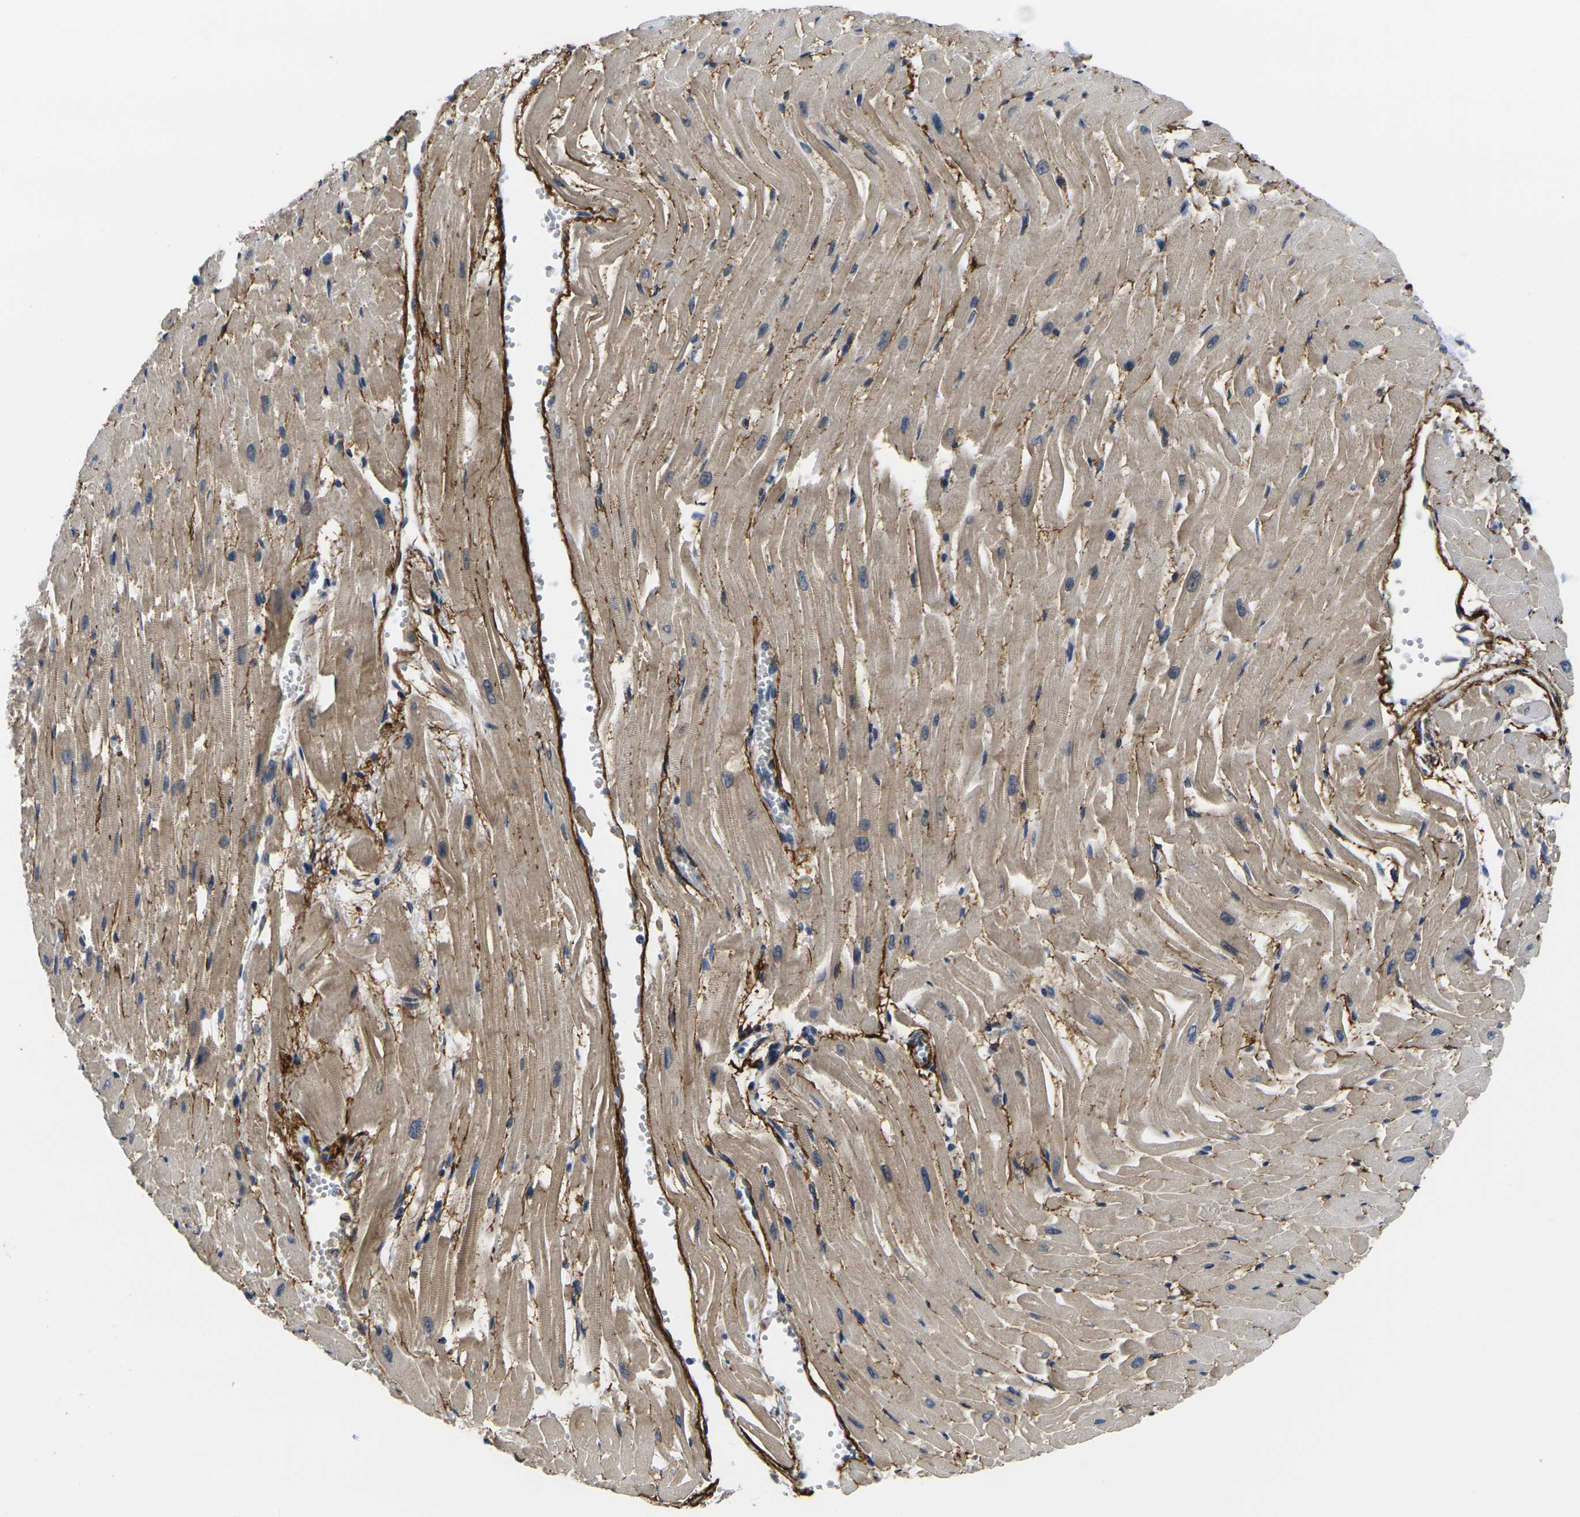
{"staining": {"intensity": "weak", "quantity": ">75%", "location": "cytoplasmic/membranous"}, "tissue": "heart muscle", "cell_type": "Cardiomyocytes", "image_type": "normal", "snomed": [{"axis": "morphology", "description": "Normal tissue, NOS"}, {"axis": "topography", "description": "Heart"}], "caption": "DAB (3,3'-diaminobenzidine) immunohistochemical staining of benign human heart muscle exhibits weak cytoplasmic/membranous protein staining in approximately >75% of cardiomyocytes. (brown staining indicates protein expression, while blue staining denotes nuclei).", "gene": "RBM7", "patient": {"sex": "female", "age": 19}}